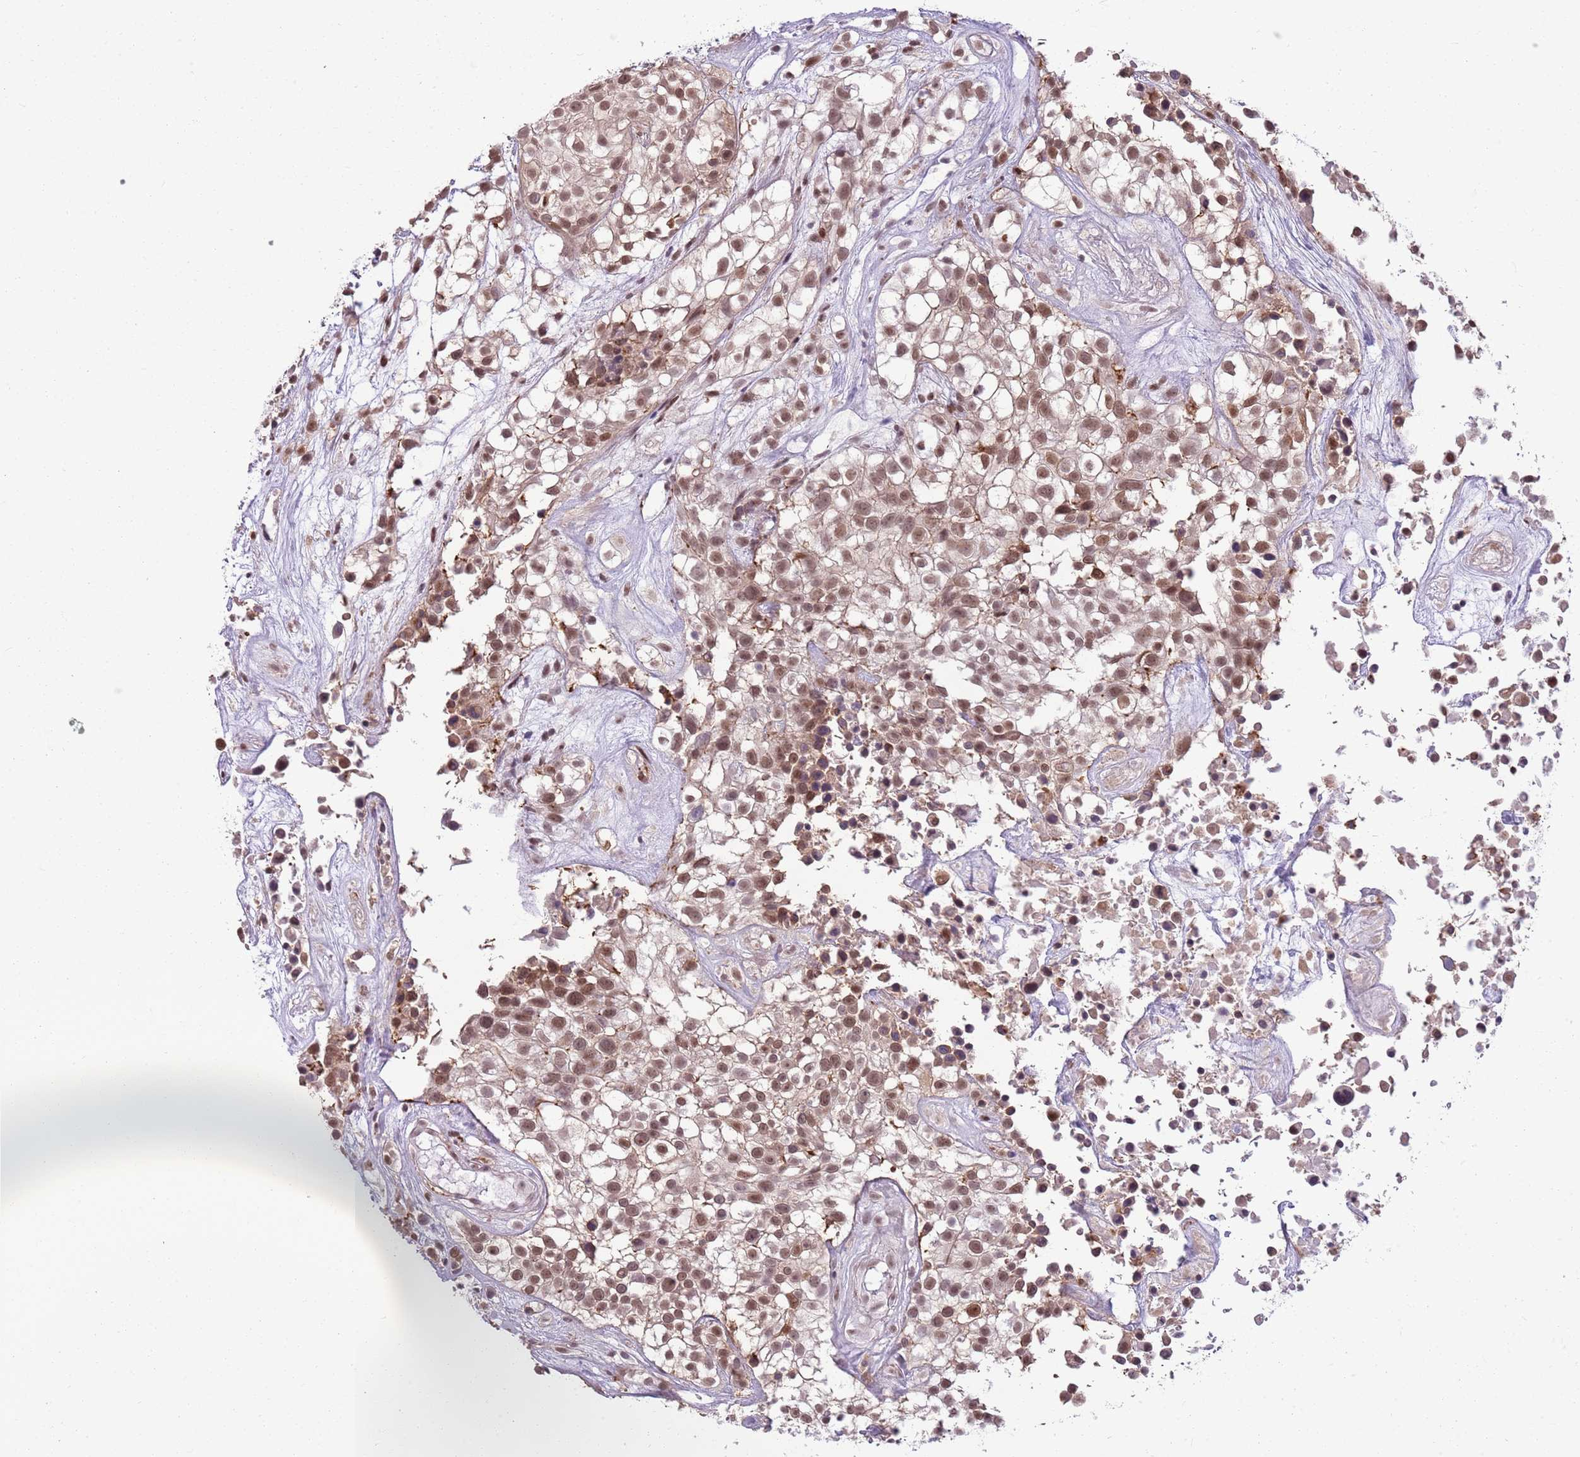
{"staining": {"intensity": "moderate", "quantity": ">75%", "location": "nuclear"}, "tissue": "urothelial cancer", "cell_type": "Tumor cells", "image_type": "cancer", "snomed": [{"axis": "morphology", "description": "Urothelial carcinoma, High grade"}, {"axis": "topography", "description": "Urinary bladder"}], "caption": "Brown immunohistochemical staining in urothelial cancer displays moderate nuclear expression in about >75% of tumor cells.", "gene": "DHX32", "patient": {"sex": "male", "age": 56}}